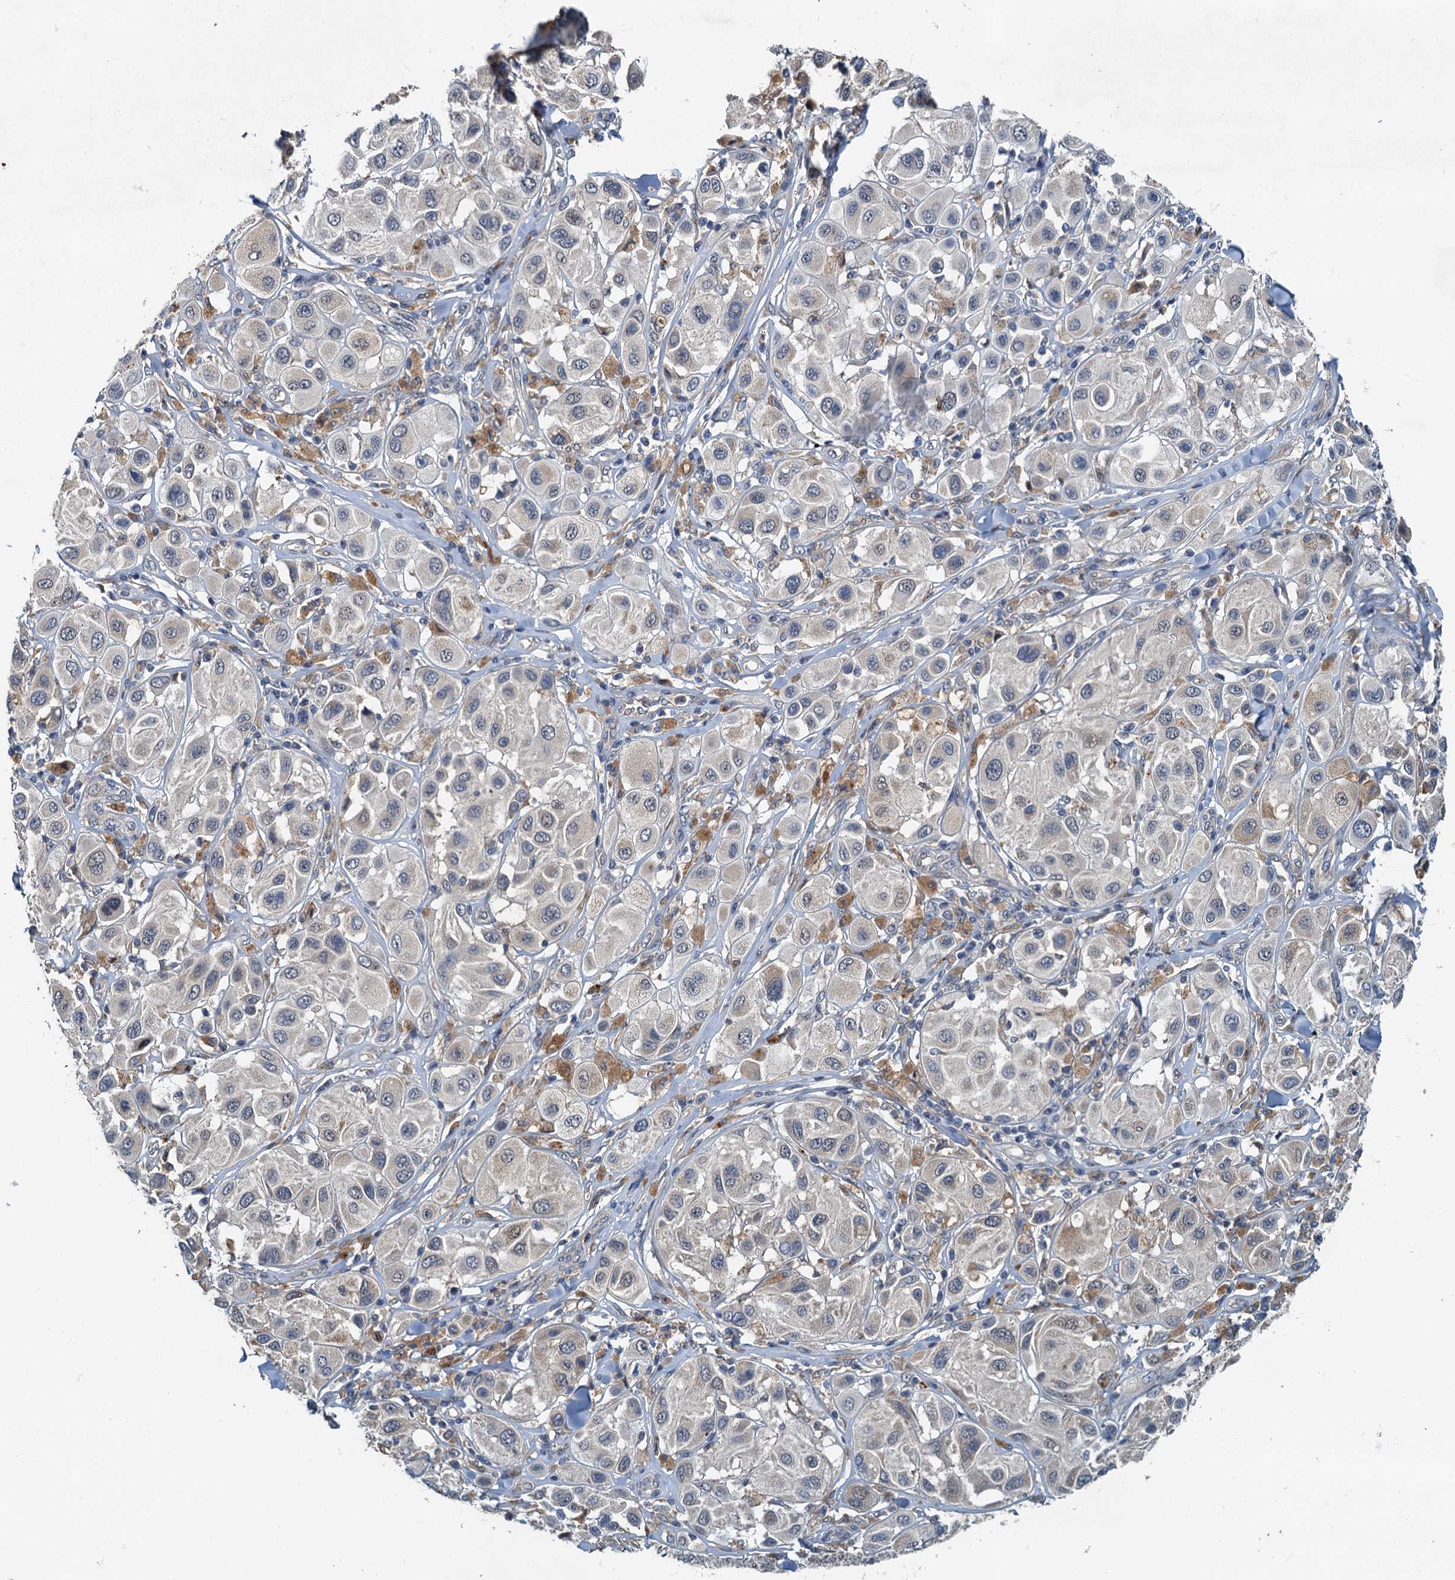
{"staining": {"intensity": "negative", "quantity": "none", "location": "none"}, "tissue": "melanoma", "cell_type": "Tumor cells", "image_type": "cancer", "snomed": [{"axis": "morphology", "description": "Malignant melanoma, Metastatic site"}, {"axis": "topography", "description": "Skin"}], "caption": "A histopathology image of human malignant melanoma (metastatic site) is negative for staining in tumor cells.", "gene": "ZNF606", "patient": {"sex": "male", "age": 41}}